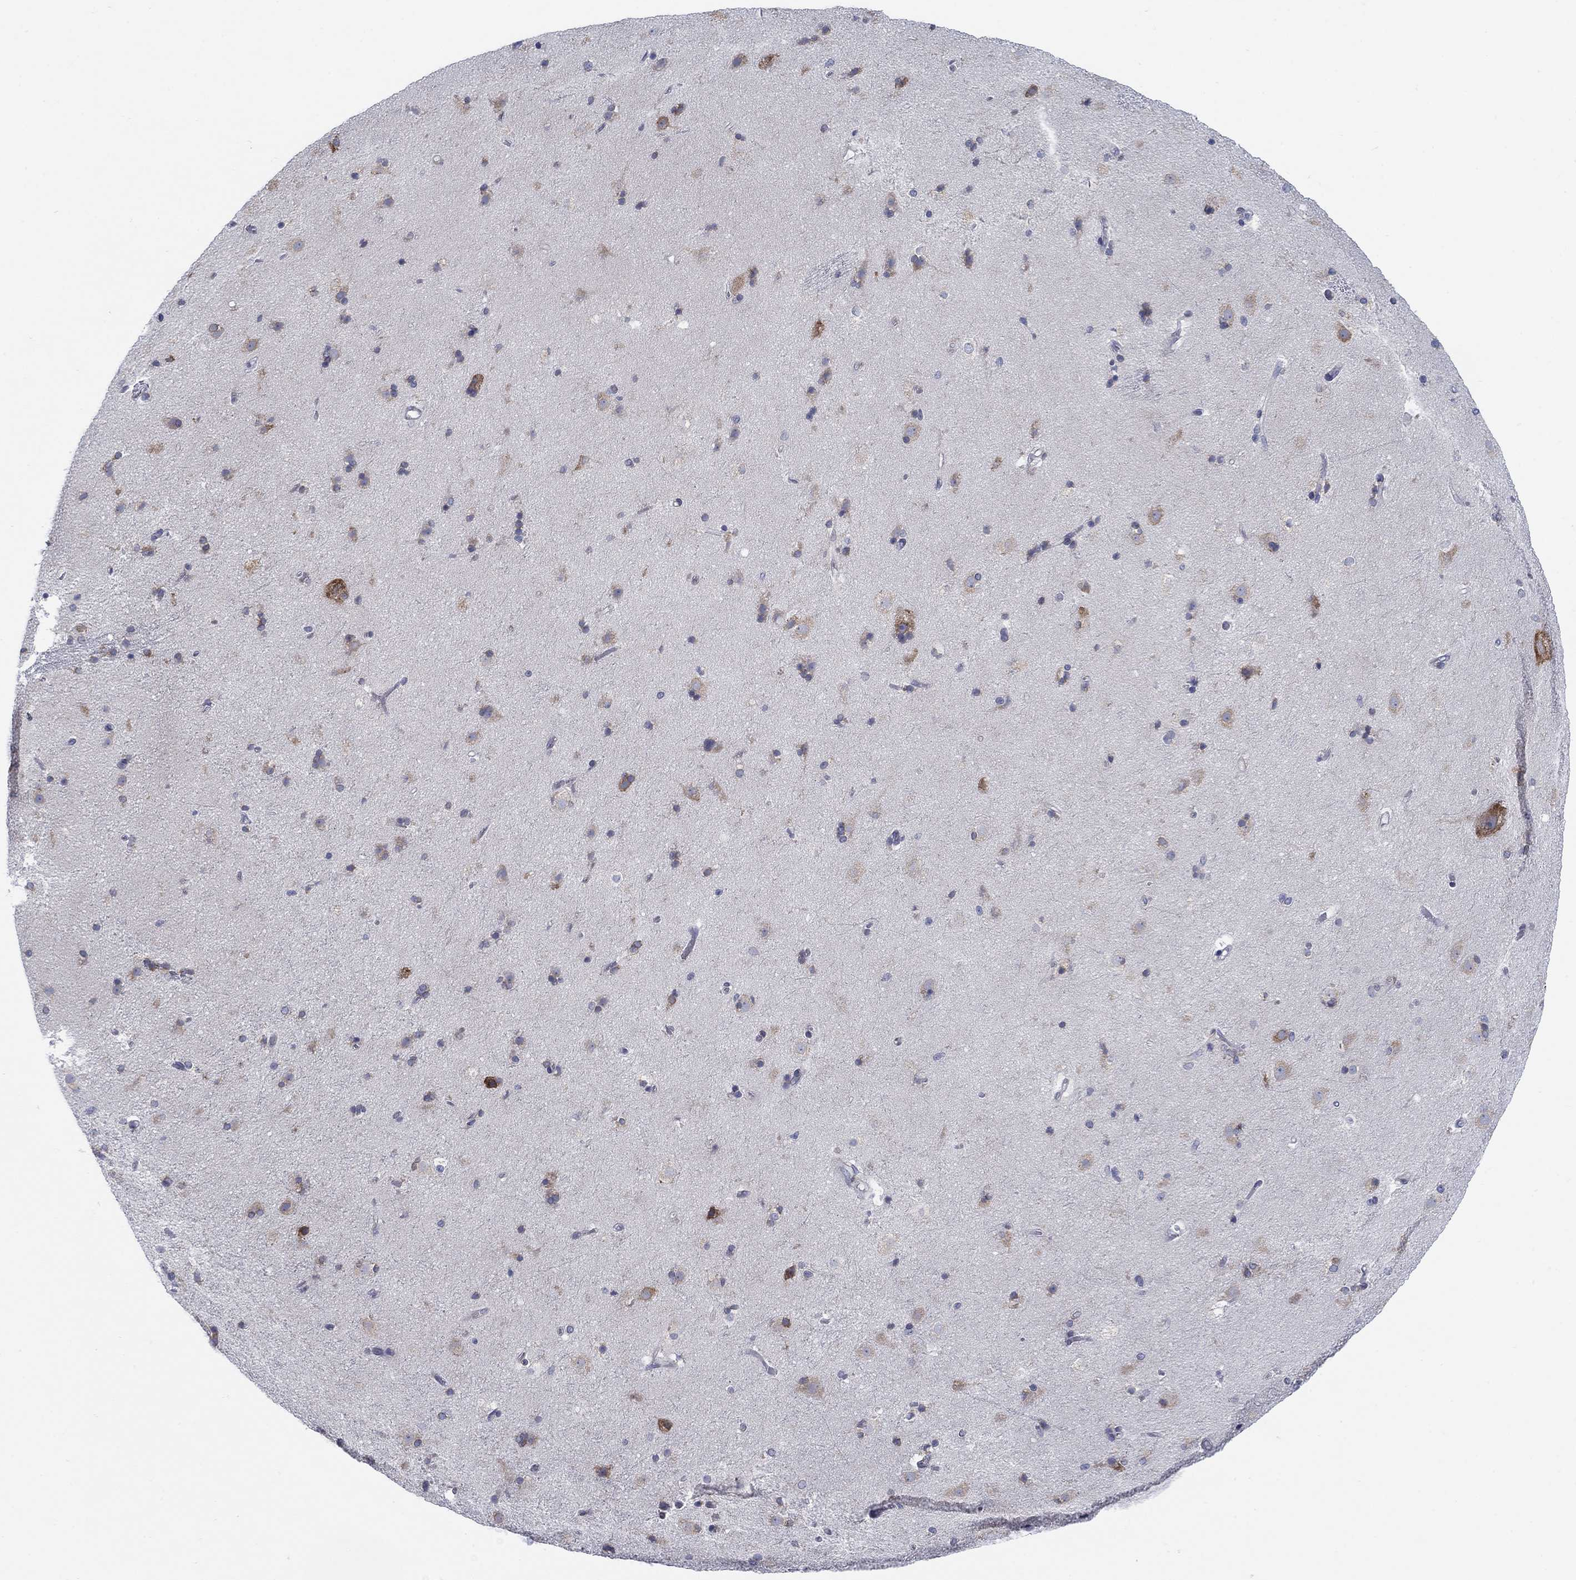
{"staining": {"intensity": "moderate", "quantity": "<25%", "location": "cytoplasmic/membranous"}, "tissue": "caudate", "cell_type": "Glial cells", "image_type": "normal", "snomed": [{"axis": "morphology", "description": "Normal tissue, NOS"}, {"axis": "topography", "description": "Lateral ventricle wall"}], "caption": "Human caudate stained with a brown dye reveals moderate cytoplasmic/membranous positive staining in about <25% of glial cells.", "gene": "TMEM59", "patient": {"sex": "female", "age": 71}}